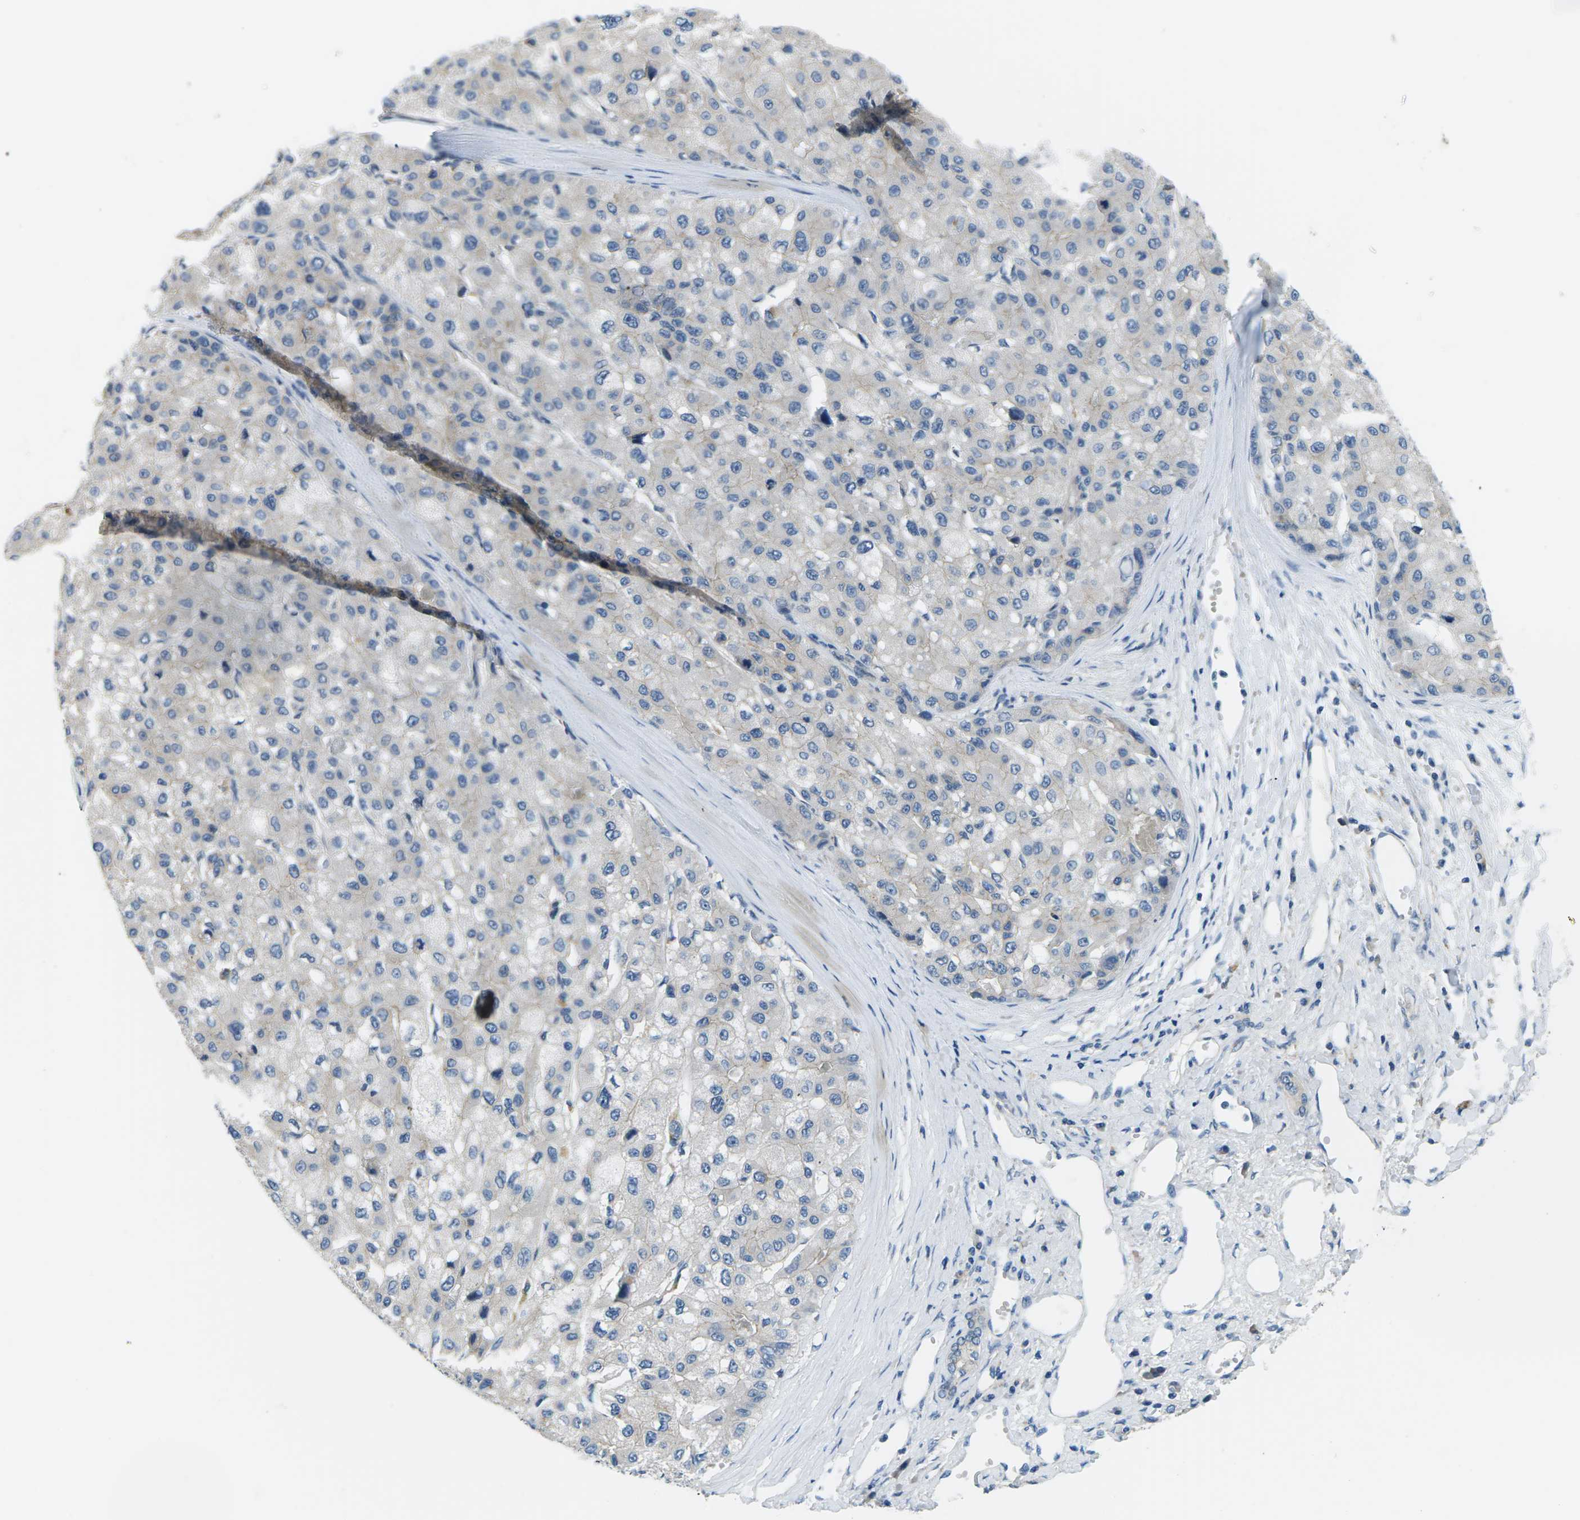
{"staining": {"intensity": "negative", "quantity": "none", "location": "none"}, "tissue": "liver cancer", "cell_type": "Tumor cells", "image_type": "cancer", "snomed": [{"axis": "morphology", "description": "Carcinoma, Hepatocellular, NOS"}, {"axis": "topography", "description": "Liver"}], "caption": "Immunohistochemistry (IHC) of human hepatocellular carcinoma (liver) shows no positivity in tumor cells.", "gene": "CTNND1", "patient": {"sex": "male", "age": 80}}